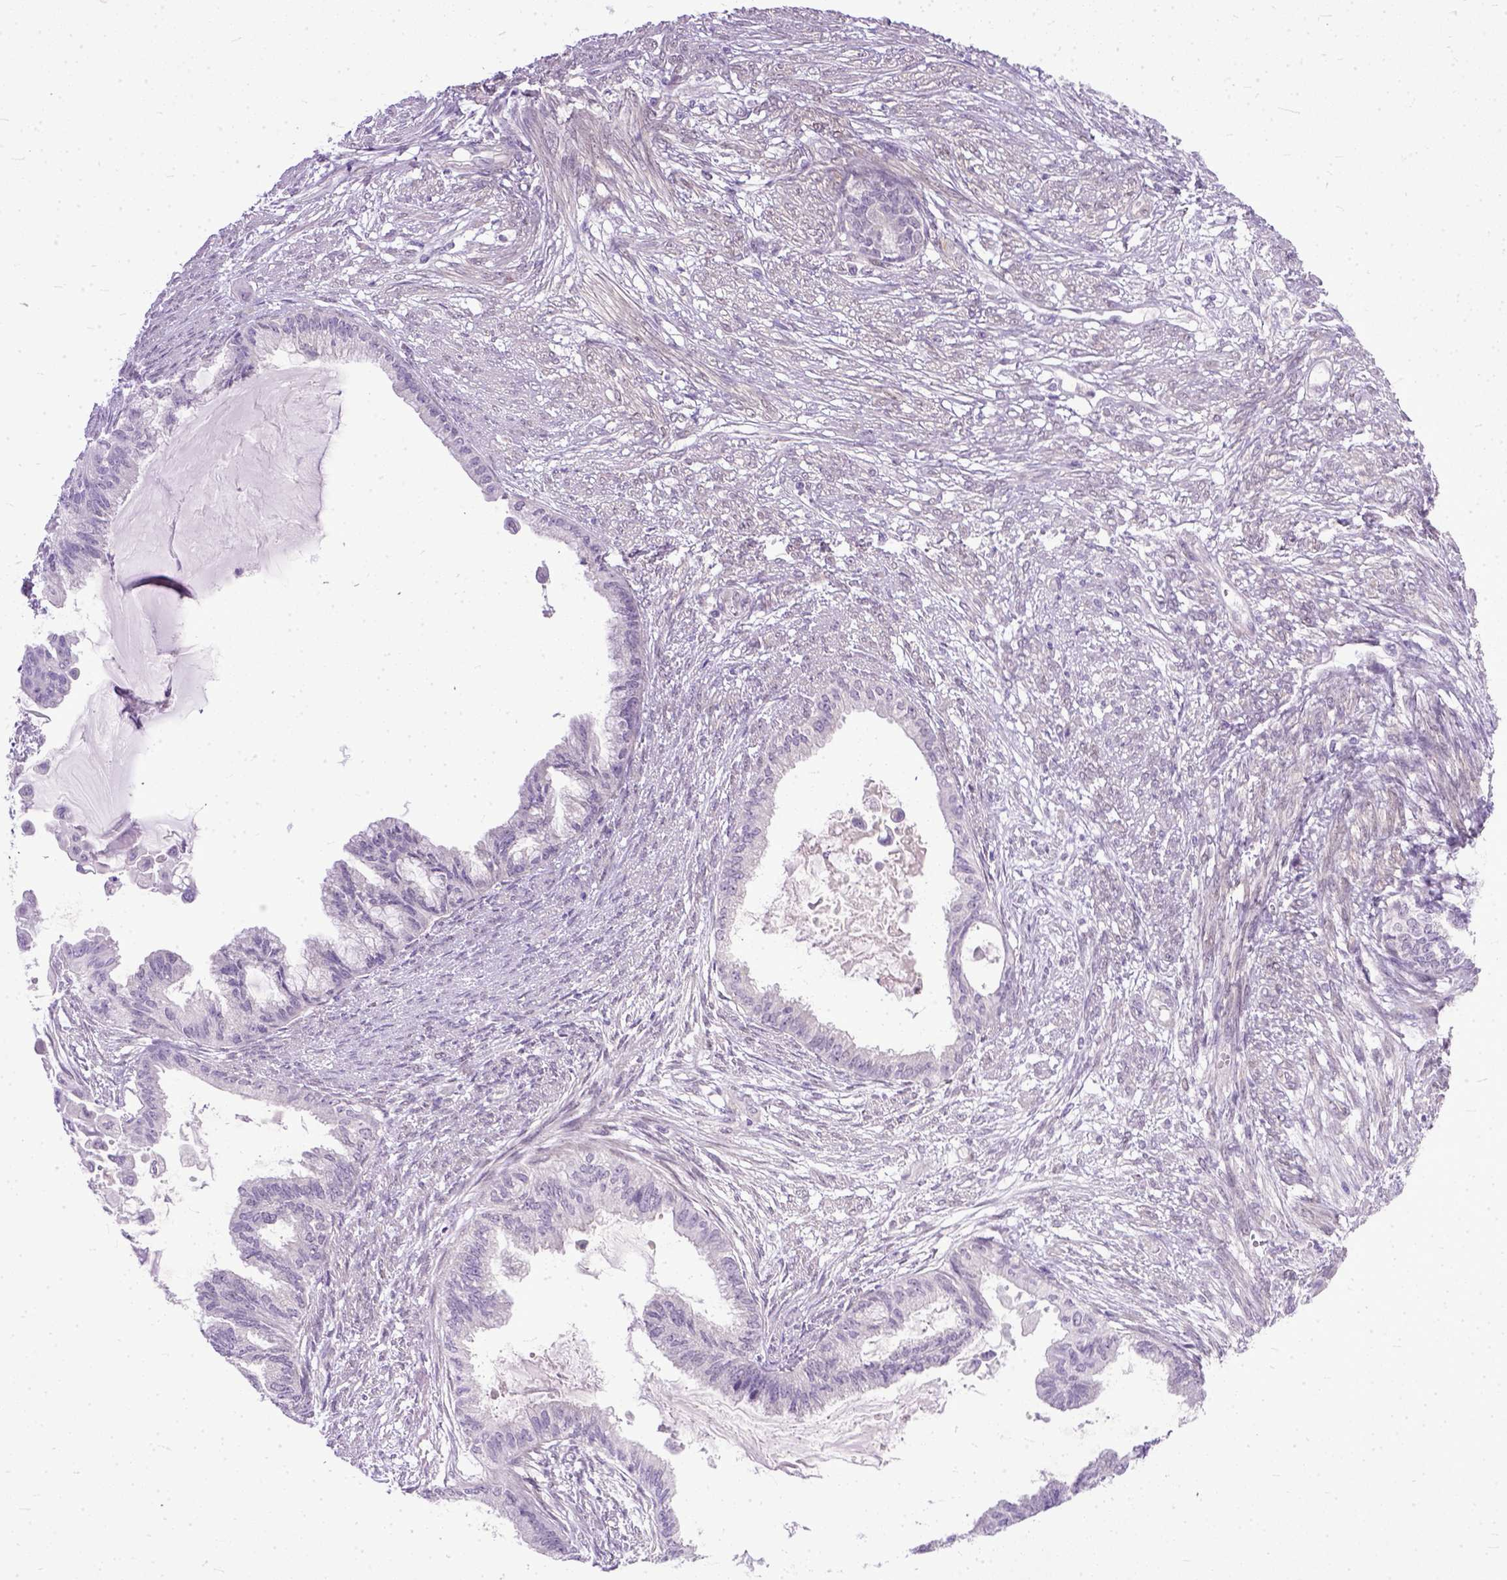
{"staining": {"intensity": "negative", "quantity": "none", "location": "none"}, "tissue": "endometrial cancer", "cell_type": "Tumor cells", "image_type": "cancer", "snomed": [{"axis": "morphology", "description": "Adenocarcinoma, NOS"}, {"axis": "topography", "description": "Endometrium"}], "caption": "A high-resolution image shows immunohistochemistry staining of endometrial cancer (adenocarcinoma), which demonstrates no significant positivity in tumor cells.", "gene": "TCEAL7", "patient": {"sex": "female", "age": 86}}